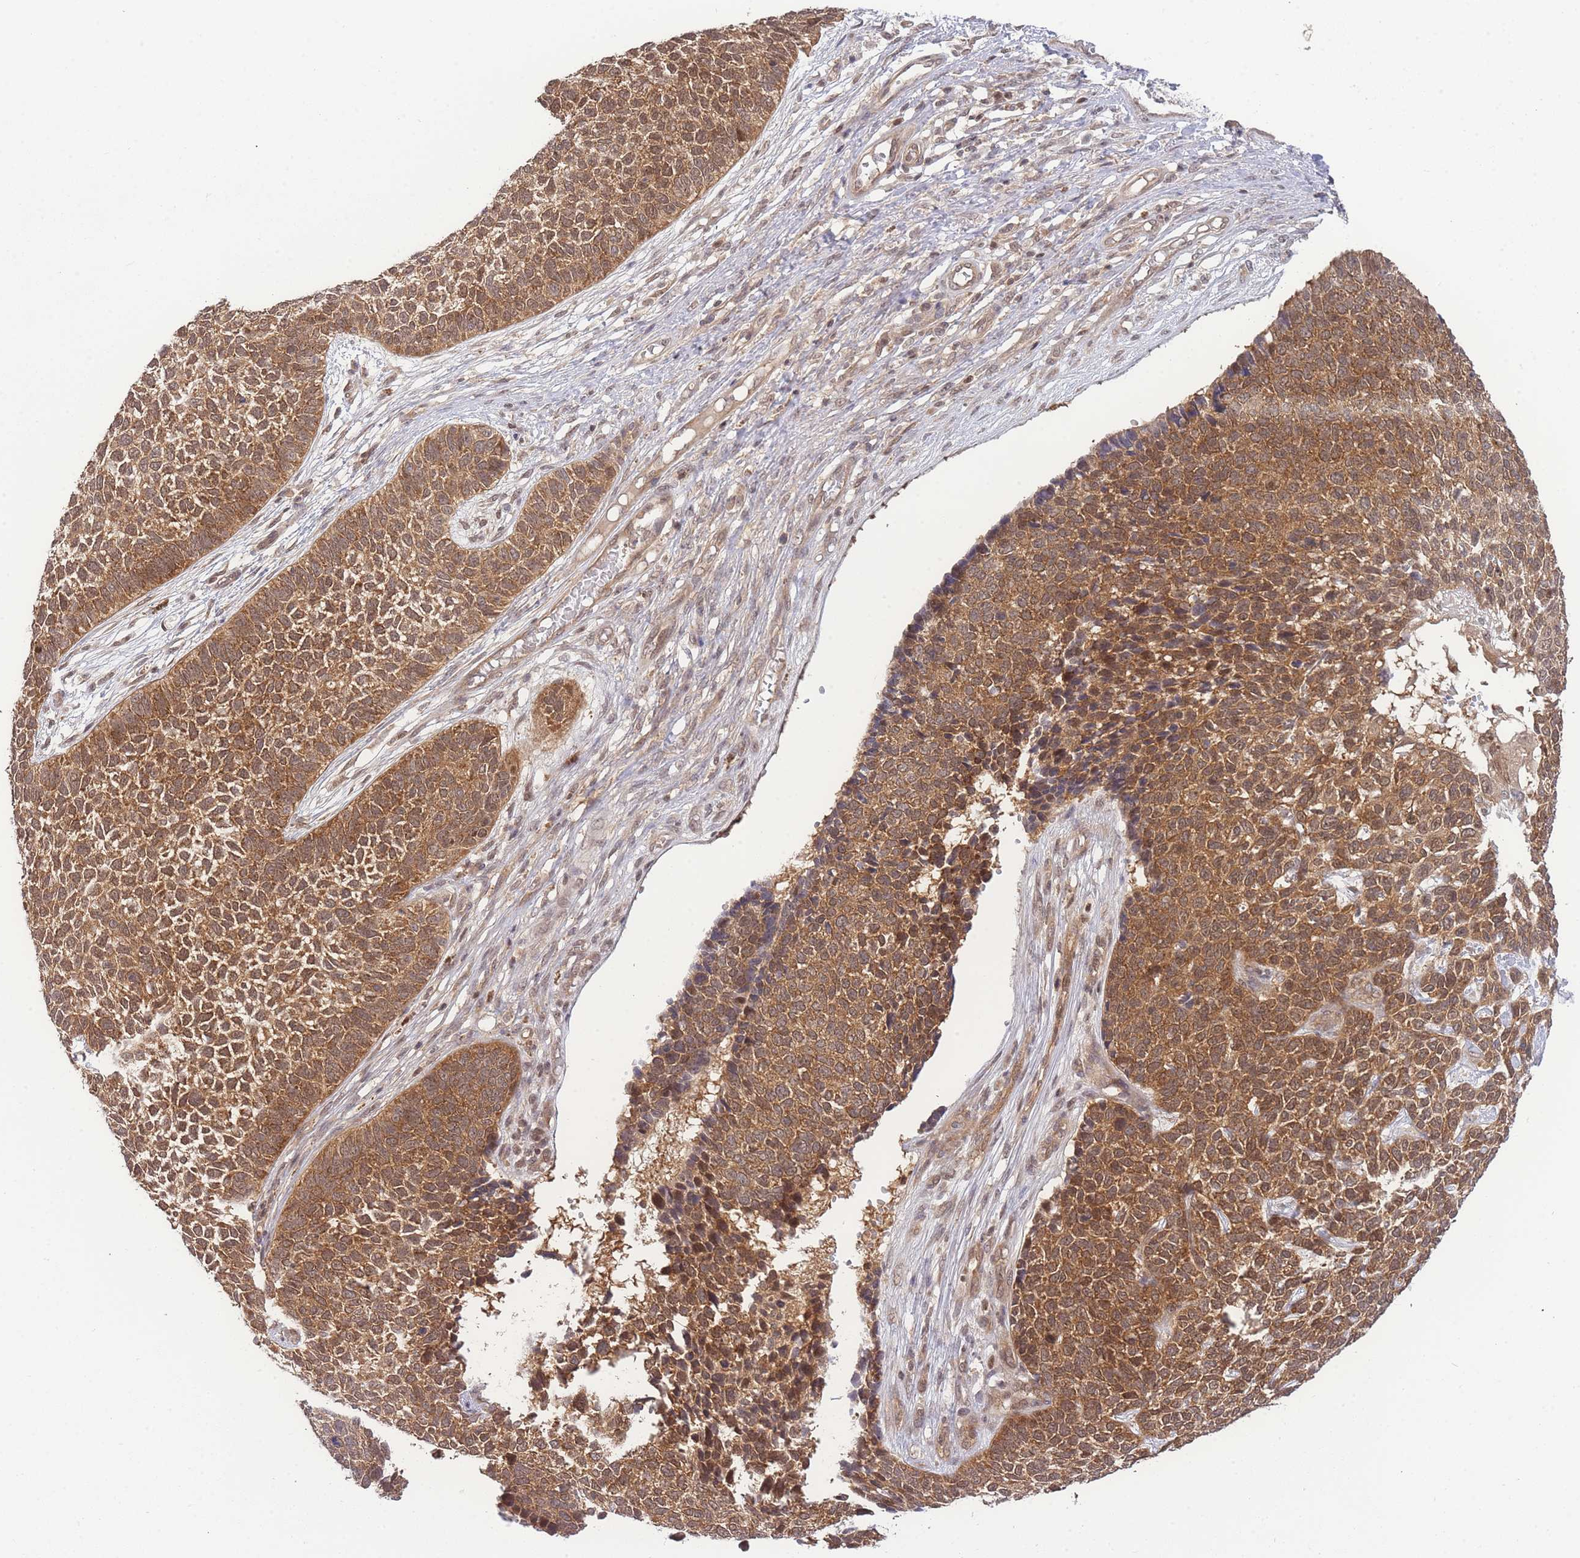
{"staining": {"intensity": "strong", "quantity": ">75%", "location": "cytoplasmic/membranous,nuclear"}, "tissue": "skin cancer", "cell_type": "Tumor cells", "image_type": "cancer", "snomed": [{"axis": "morphology", "description": "Basal cell carcinoma"}, {"axis": "topography", "description": "Skin"}], "caption": "The image reveals a brown stain indicating the presence of a protein in the cytoplasmic/membranous and nuclear of tumor cells in skin basal cell carcinoma.", "gene": "KIAA1191", "patient": {"sex": "female", "age": 84}}